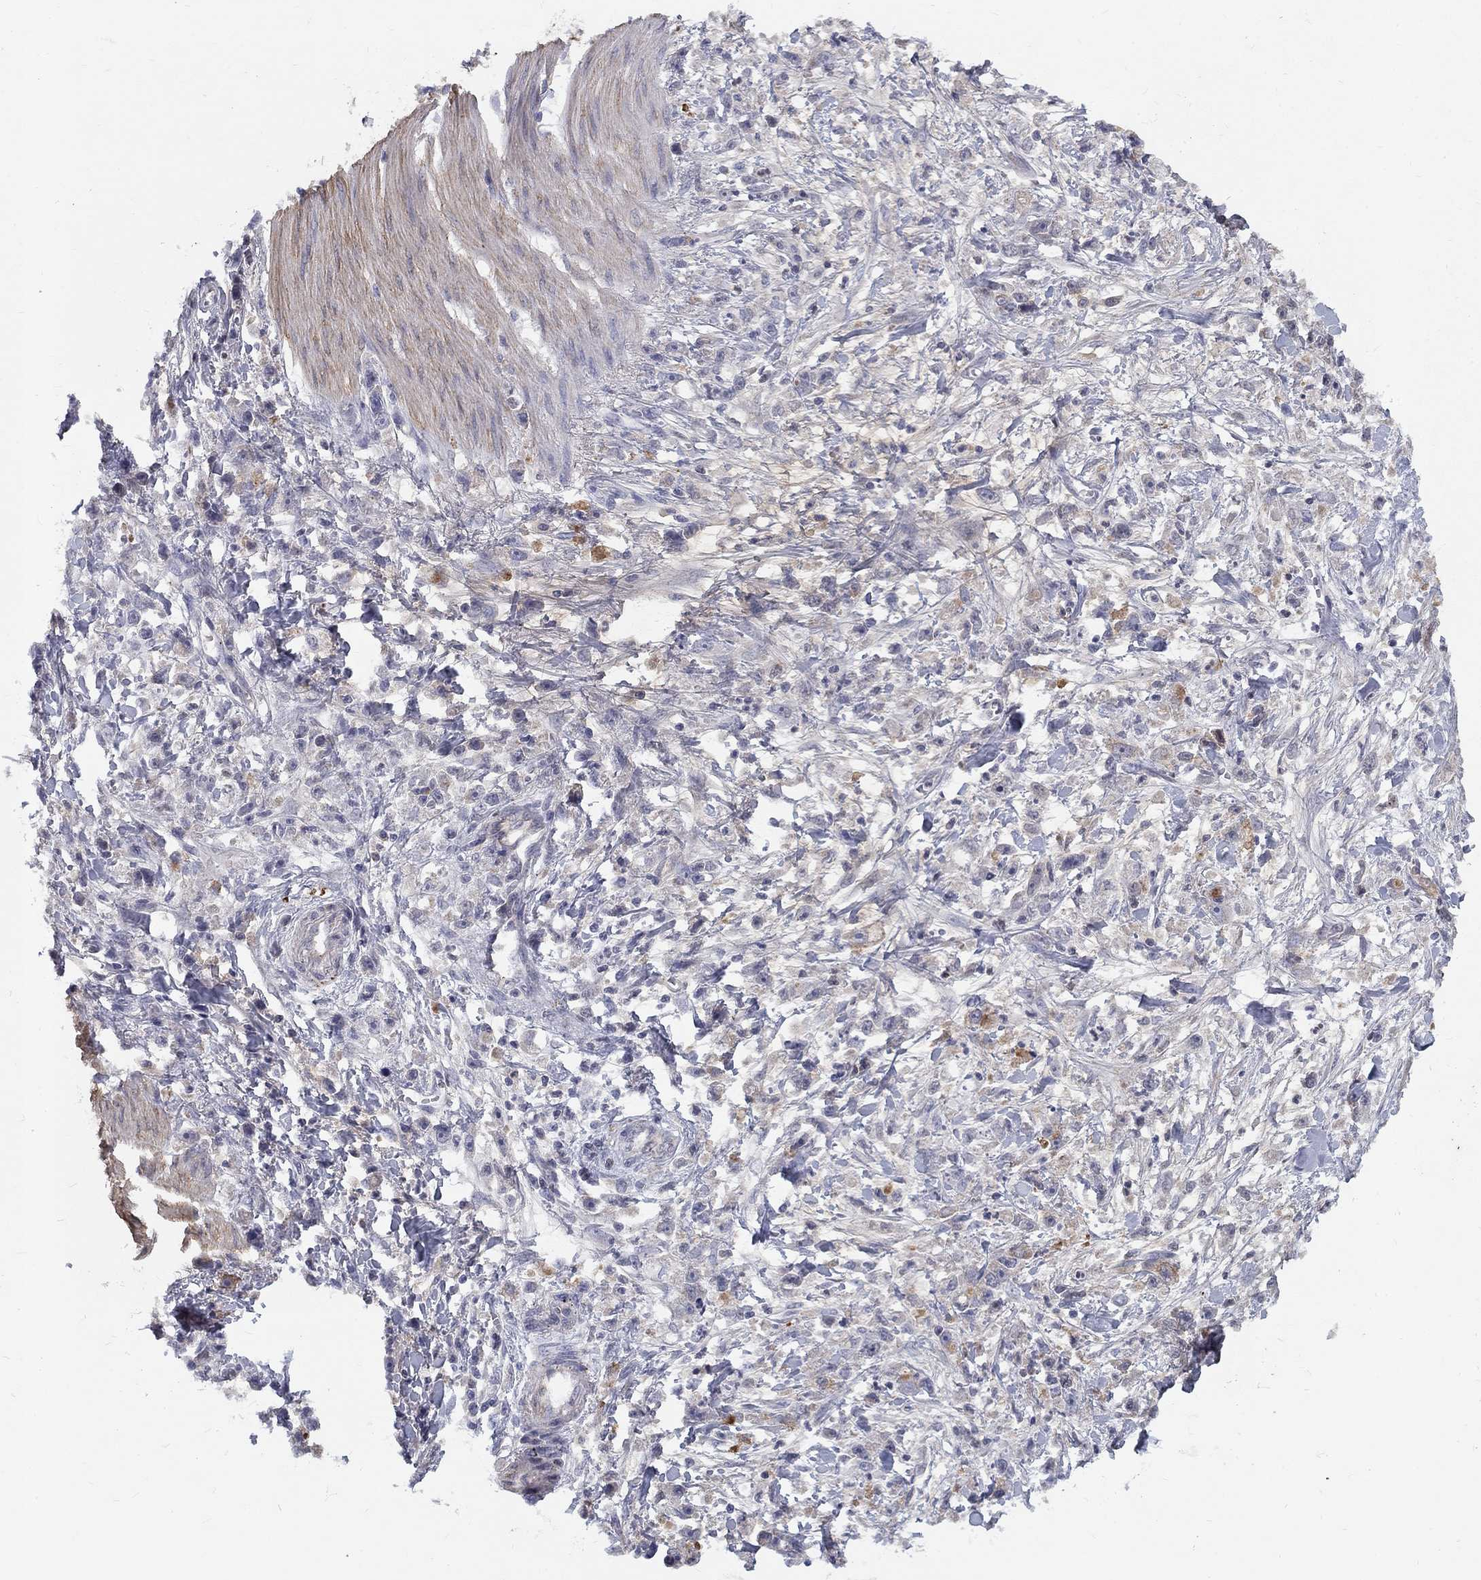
{"staining": {"intensity": "weak", "quantity": "<25%", "location": "cytoplasmic/membranous"}, "tissue": "stomach cancer", "cell_type": "Tumor cells", "image_type": "cancer", "snomed": [{"axis": "morphology", "description": "Adenocarcinoma, NOS"}, {"axis": "topography", "description": "Stomach"}], "caption": "DAB (3,3'-diaminobenzidine) immunohistochemical staining of human stomach cancer (adenocarcinoma) demonstrates no significant expression in tumor cells.", "gene": "EPDR1", "patient": {"sex": "female", "age": 59}}